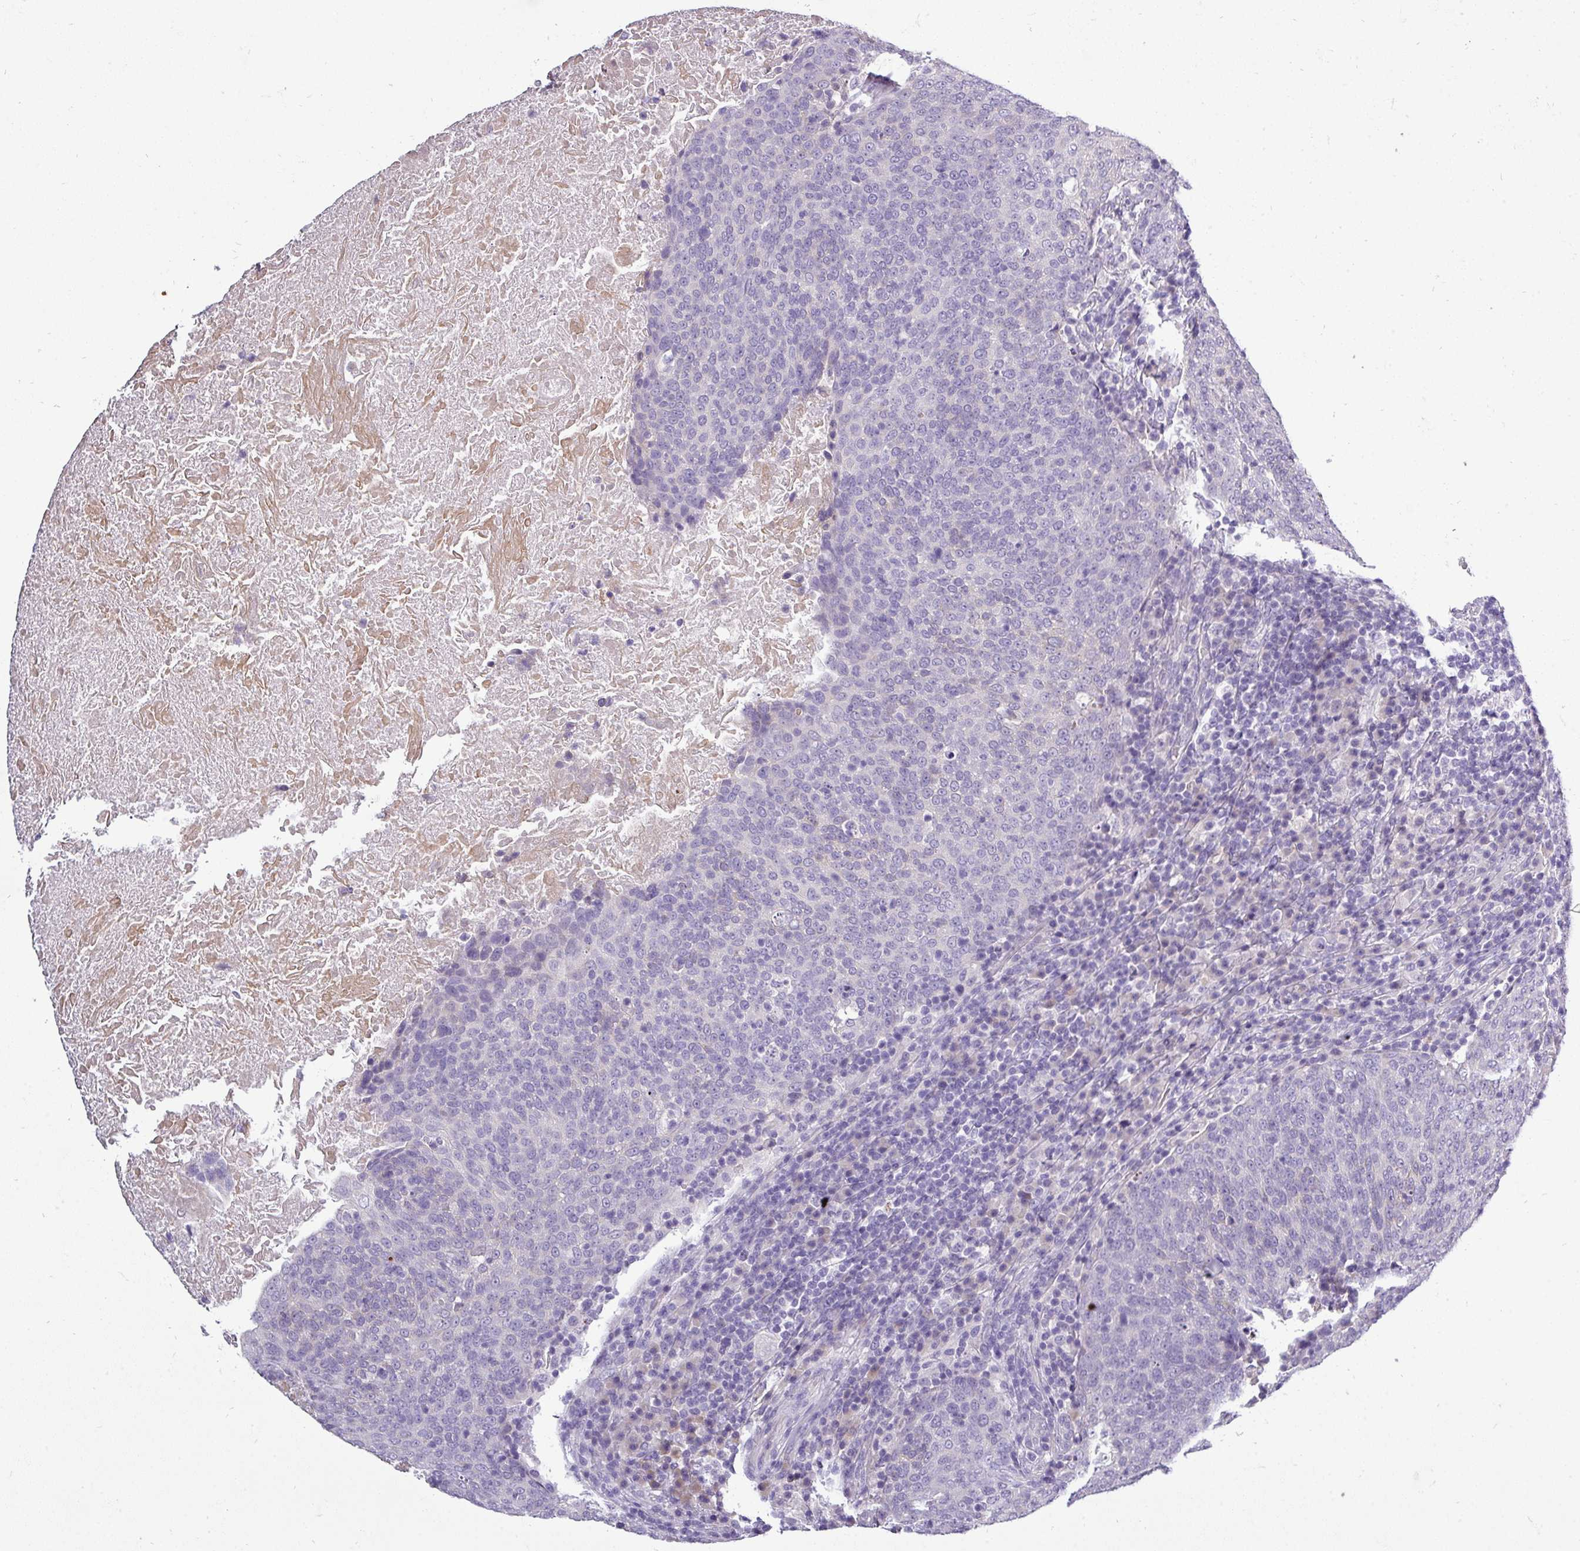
{"staining": {"intensity": "negative", "quantity": "none", "location": "none"}, "tissue": "head and neck cancer", "cell_type": "Tumor cells", "image_type": "cancer", "snomed": [{"axis": "morphology", "description": "Squamous cell carcinoma, NOS"}, {"axis": "morphology", "description": "Squamous cell carcinoma, metastatic, NOS"}, {"axis": "topography", "description": "Lymph node"}, {"axis": "topography", "description": "Head-Neck"}], "caption": "This is an immunohistochemistry photomicrograph of squamous cell carcinoma (head and neck). There is no staining in tumor cells.", "gene": "DNAAF9", "patient": {"sex": "male", "age": 62}}